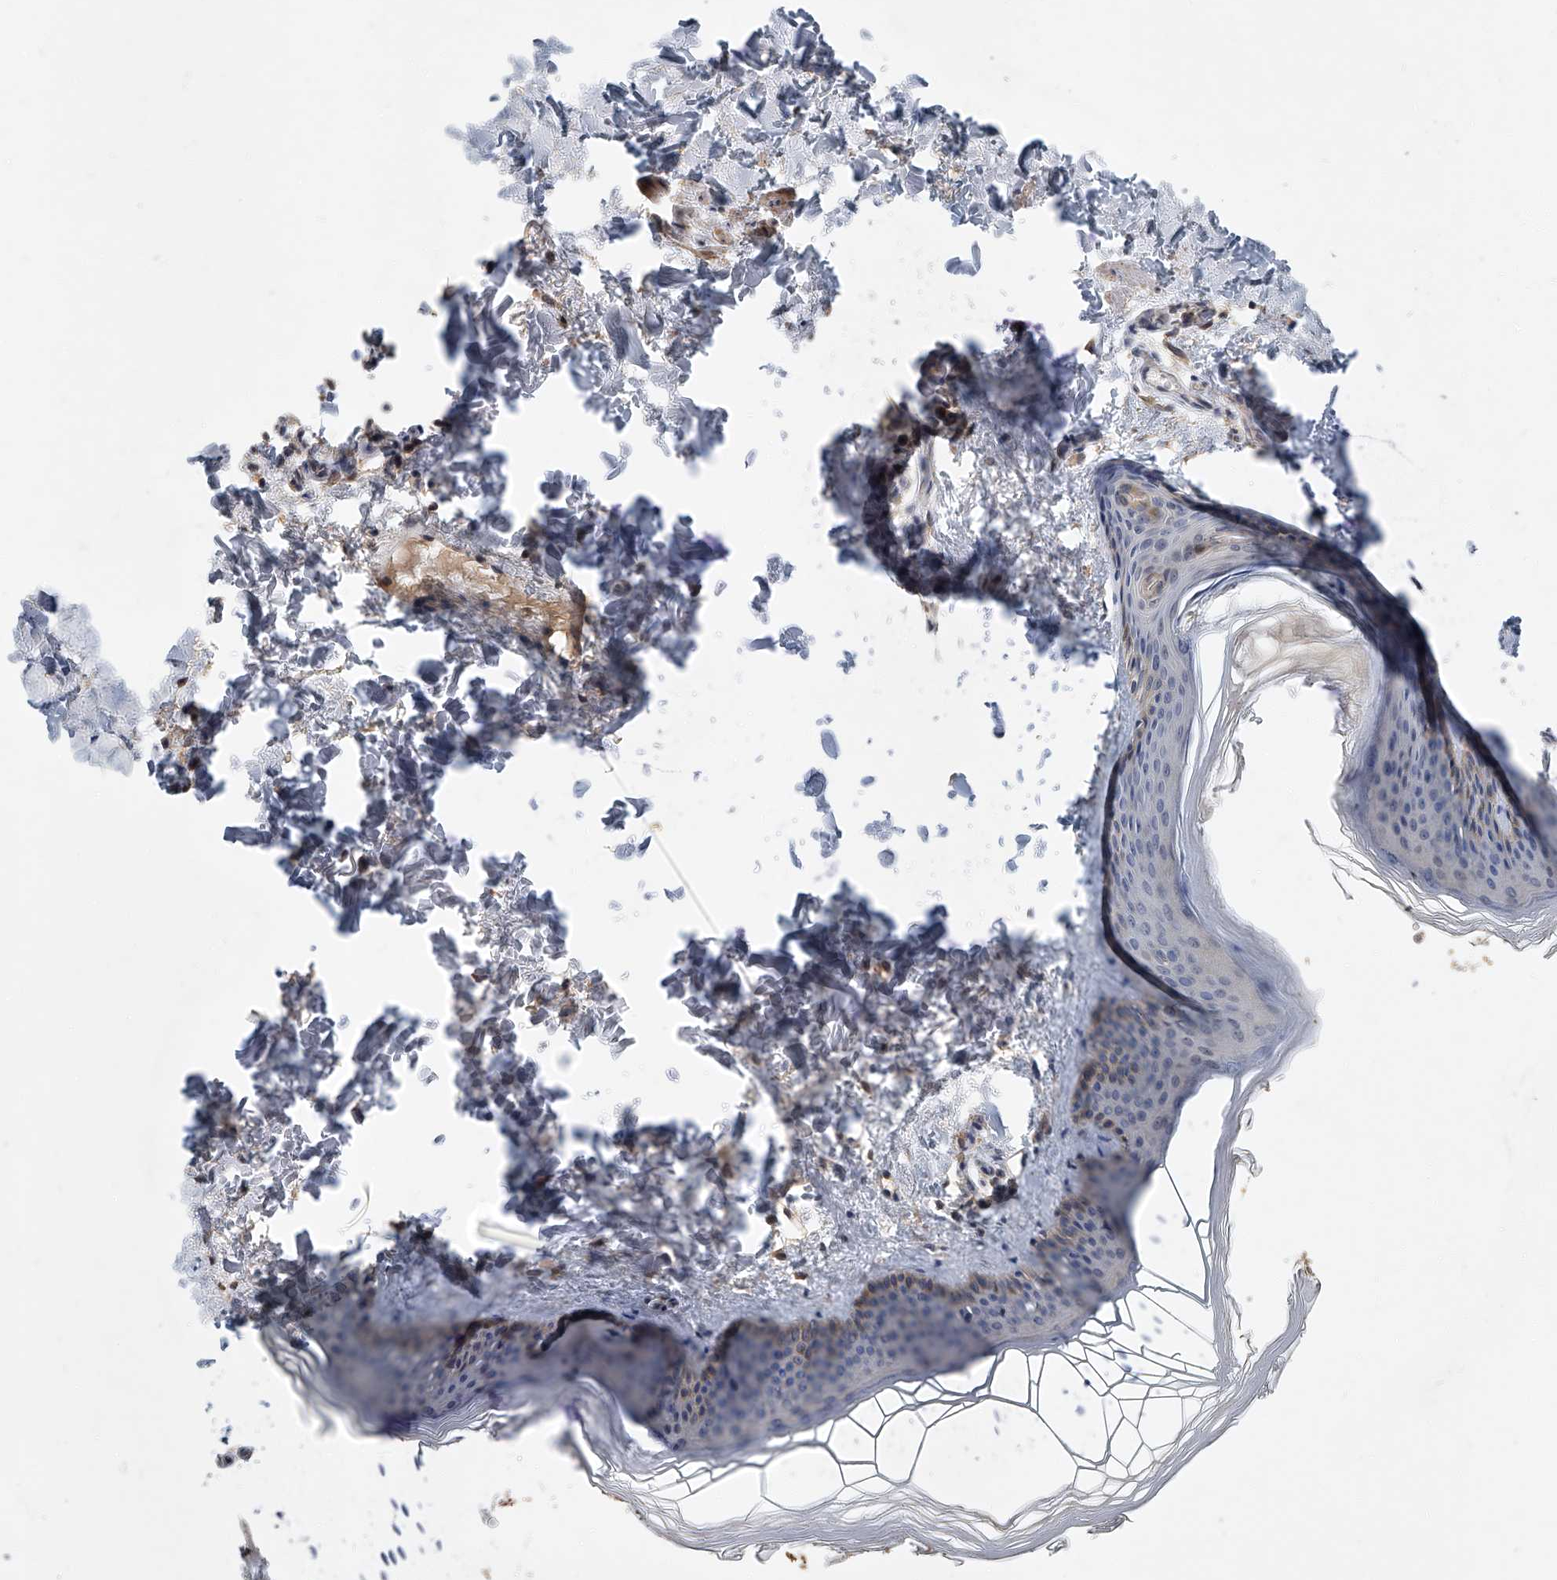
{"staining": {"intensity": "weak", "quantity": ">75%", "location": "cytoplasmic/membranous"}, "tissue": "skin", "cell_type": "Fibroblasts", "image_type": "normal", "snomed": [{"axis": "morphology", "description": "Normal tissue, NOS"}, {"axis": "topography", "description": "Skin"}], "caption": "Immunohistochemical staining of benign skin shows >75% levels of weak cytoplasmic/membranous protein expression in approximately >75% of fibroblasts.", "gene": "JAG2", "patient": {"sex": "female", "age": 27}}